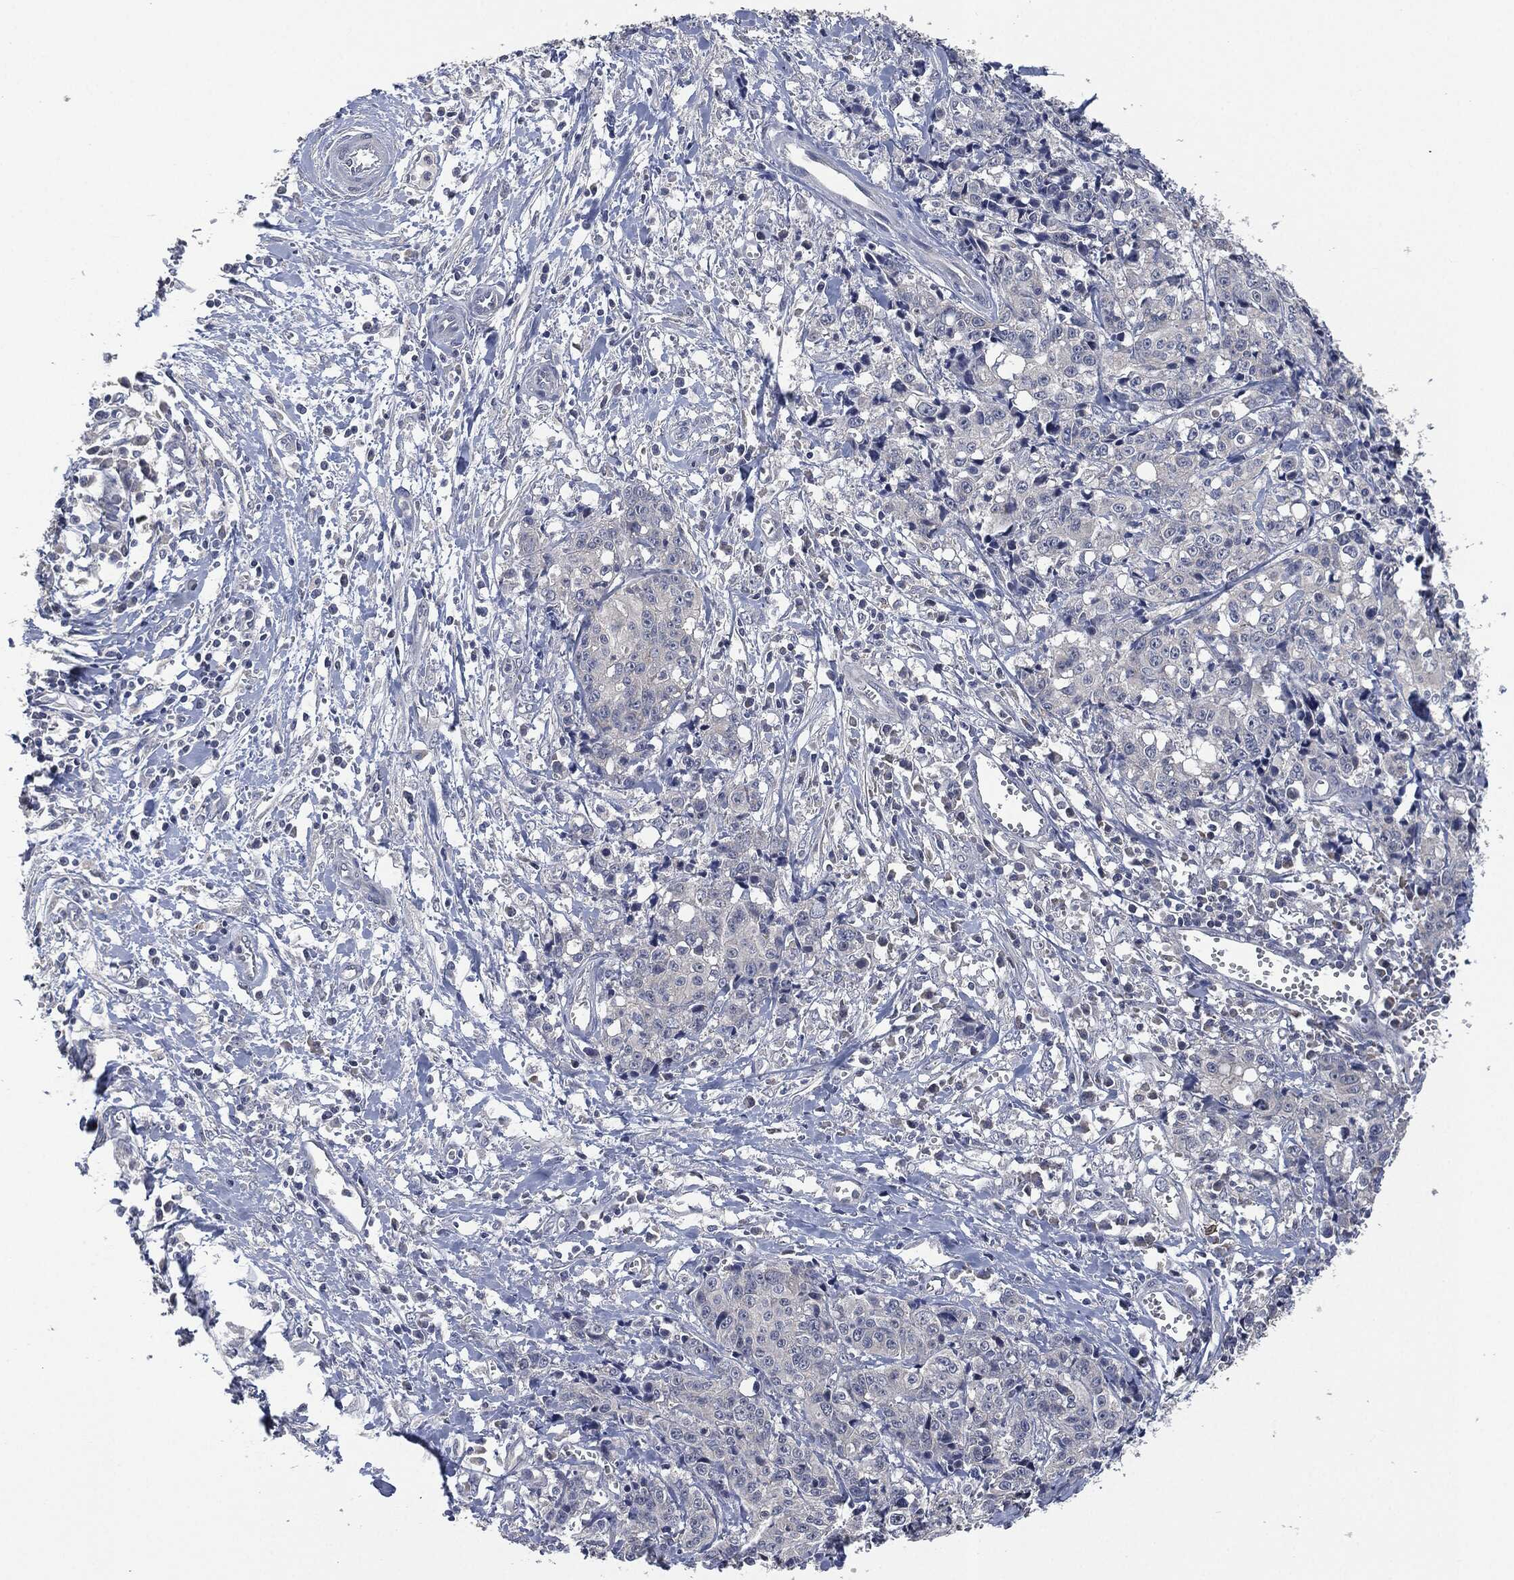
{"staining": {"intensity": "negative", "quantity": "none", "location": "none"}, "tissue": "pancreatic cancer", "cell_type": "Tumor cells", "image_type": "cancer", "snomed": [{"axis": "morphology", "description": "Adenocarcinoma, NOS"}, {"axis": "topography", "description": "Pancreas"}], "caption": "Immunohistochemistry of adenocarcinoma (pancreatic) shows no staining in tumor cells.", "gene": "IL1RN", "patient": {"sex": "male", "age": 64}}